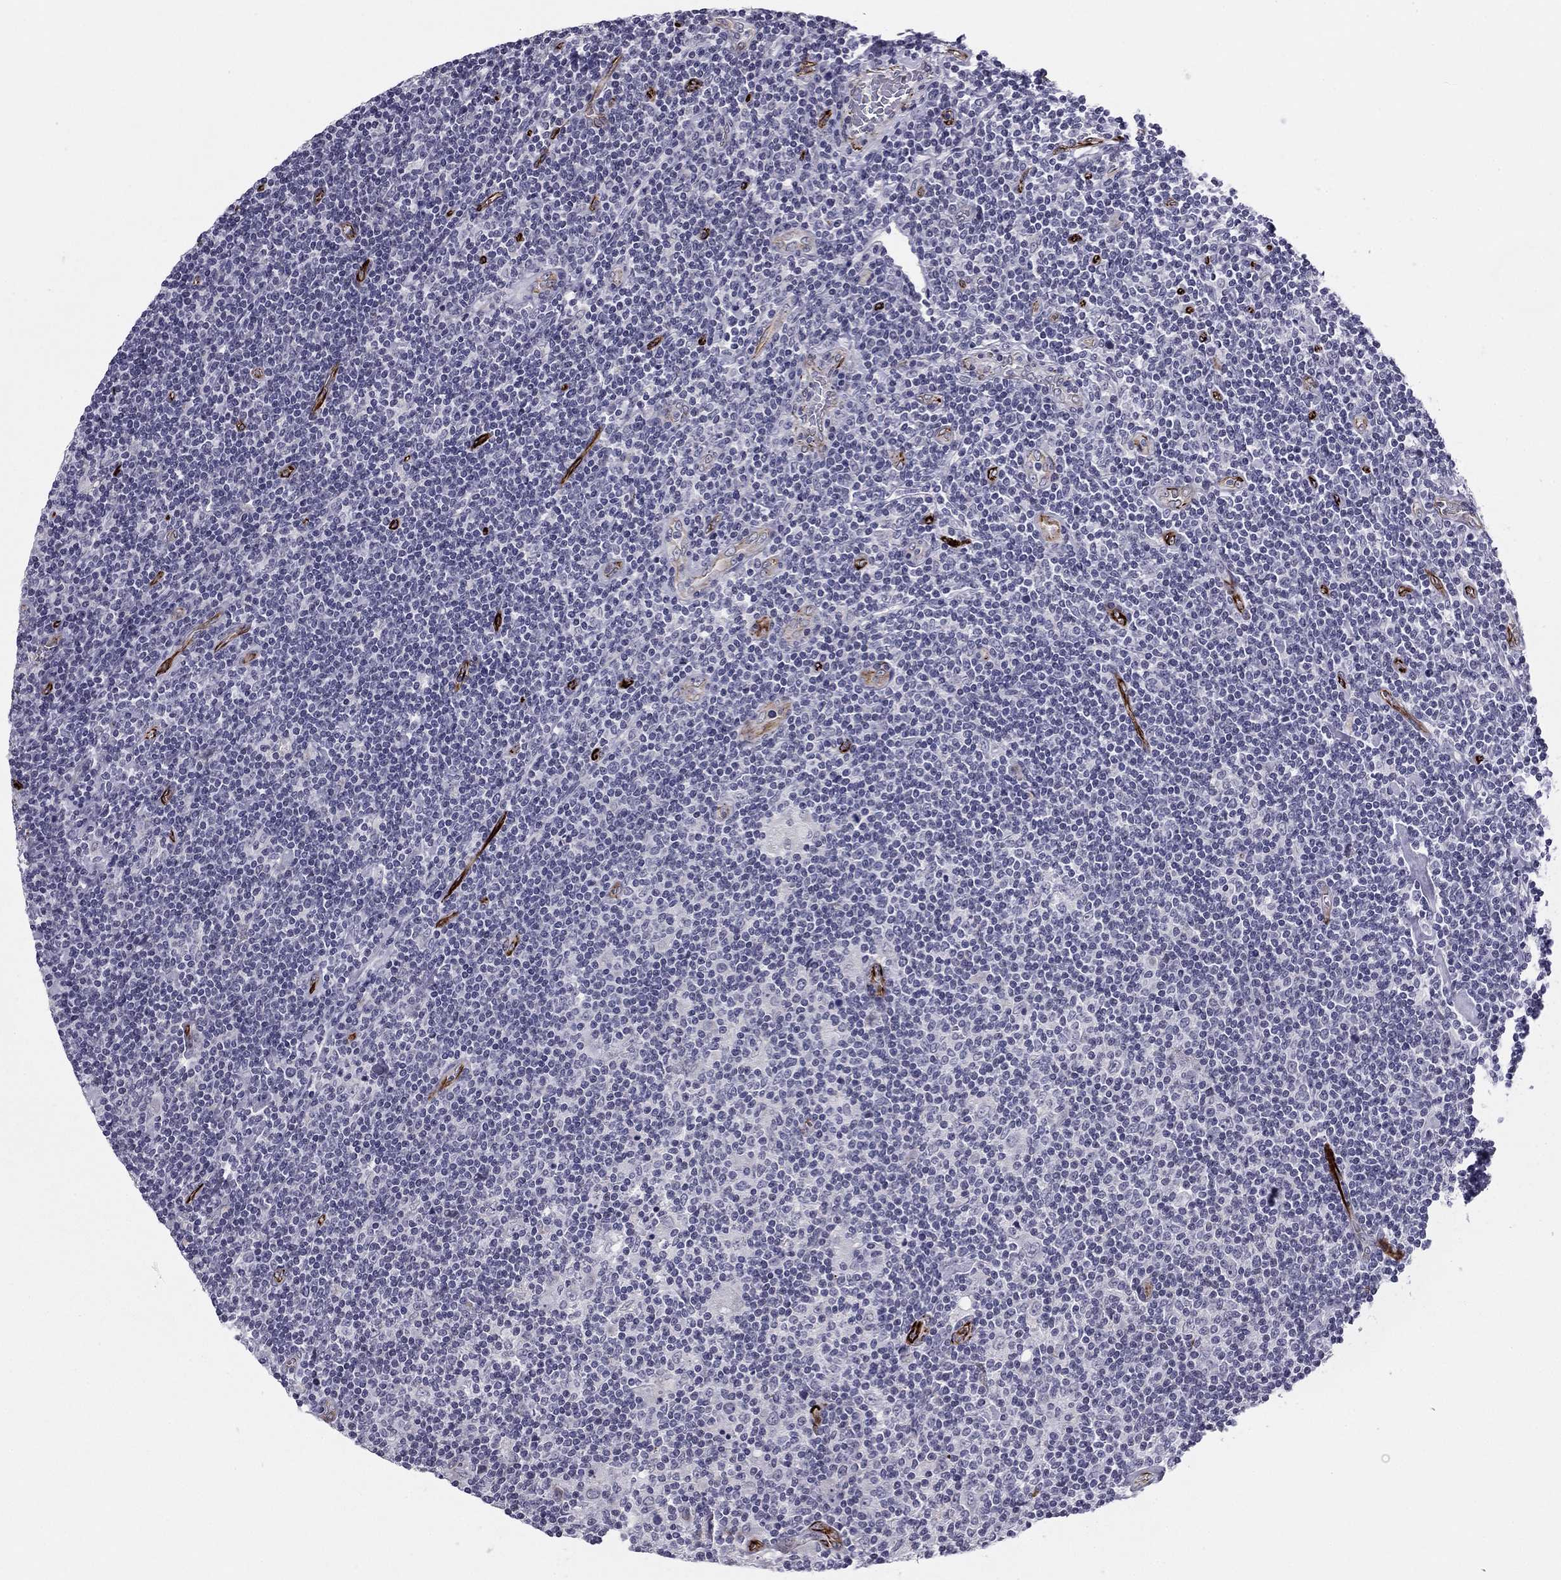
{"staining": {"intensity": "negative", "quantity": "none", "location": "none"}, "tissue": "lymphoma", "cell_type": "Tumor cells", "image_type": "cancer", "snomed": [{"axis": "morphology", "description": "Hodgkin's disease, NOS"}, {"axis": "topography", "description": "Lymph node"}], "caption": "This is an immunohistochemistry (IHC) micrograph of human lymphoma. There is no staining in tumor cells.", "gene": "ANKS4B", "patient": {"sex": "male", "age": 40}}